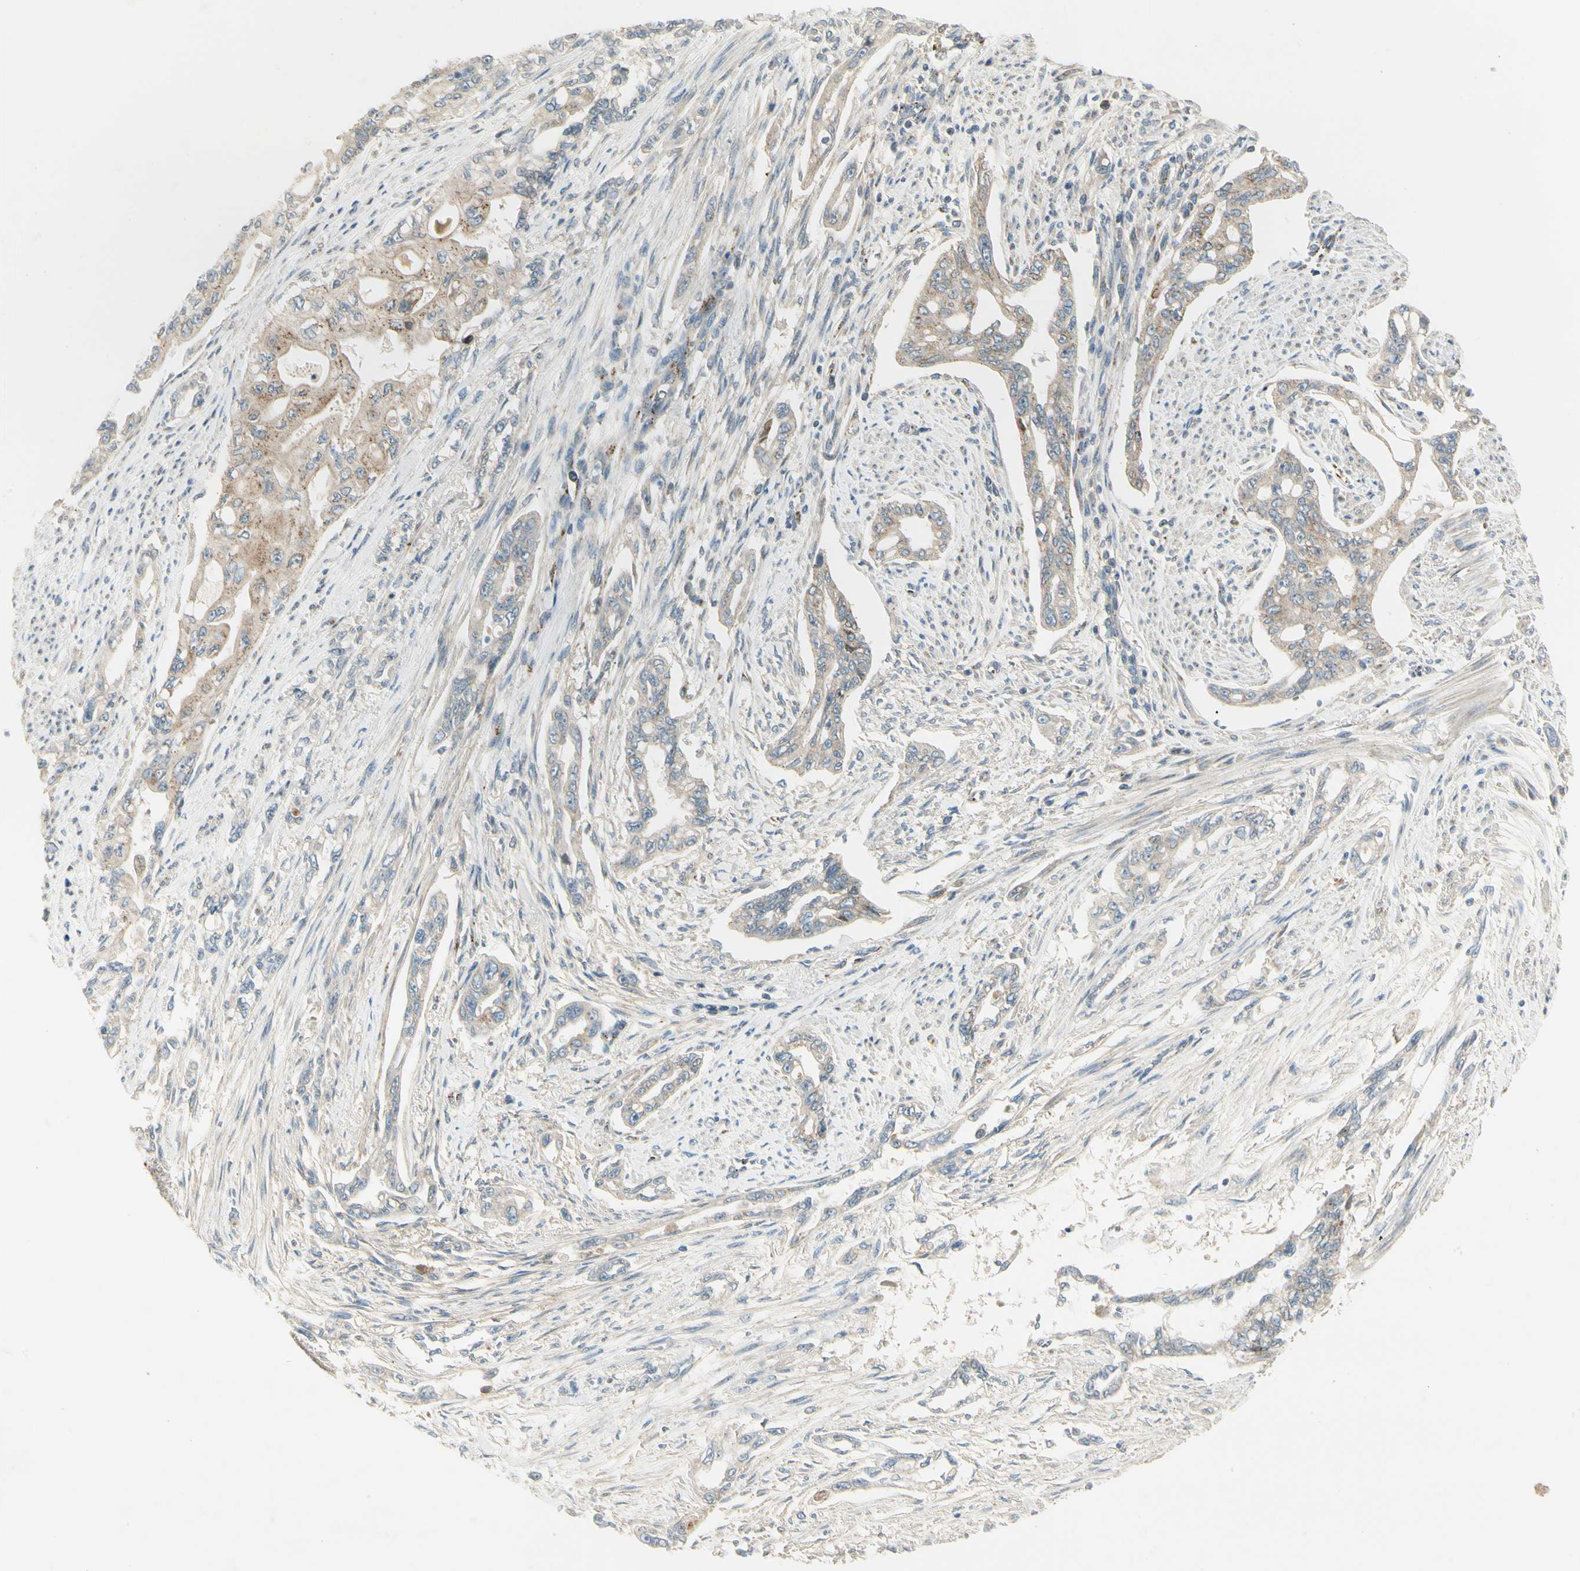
{"staining": {"intensity": "weak", "quantity": ">75%", "location": "cytoplasmic/membranous"}, "tissue": "pancreatic cancer", "cell_type": "Tumor cells", "image_type": "cancer", "snomed": [{"axis": "morphology", "description": "Normal tissue, NOS"}, {"axis": "topography", "description": "Pancreas"}], "caption": "Tumor cells display weak cytoplasmic/membranous positivity in approximately >75% of cells in pancreatic cancer.", "gene": "MANSC1", "patient": {"sex": "male", "age": 42}}